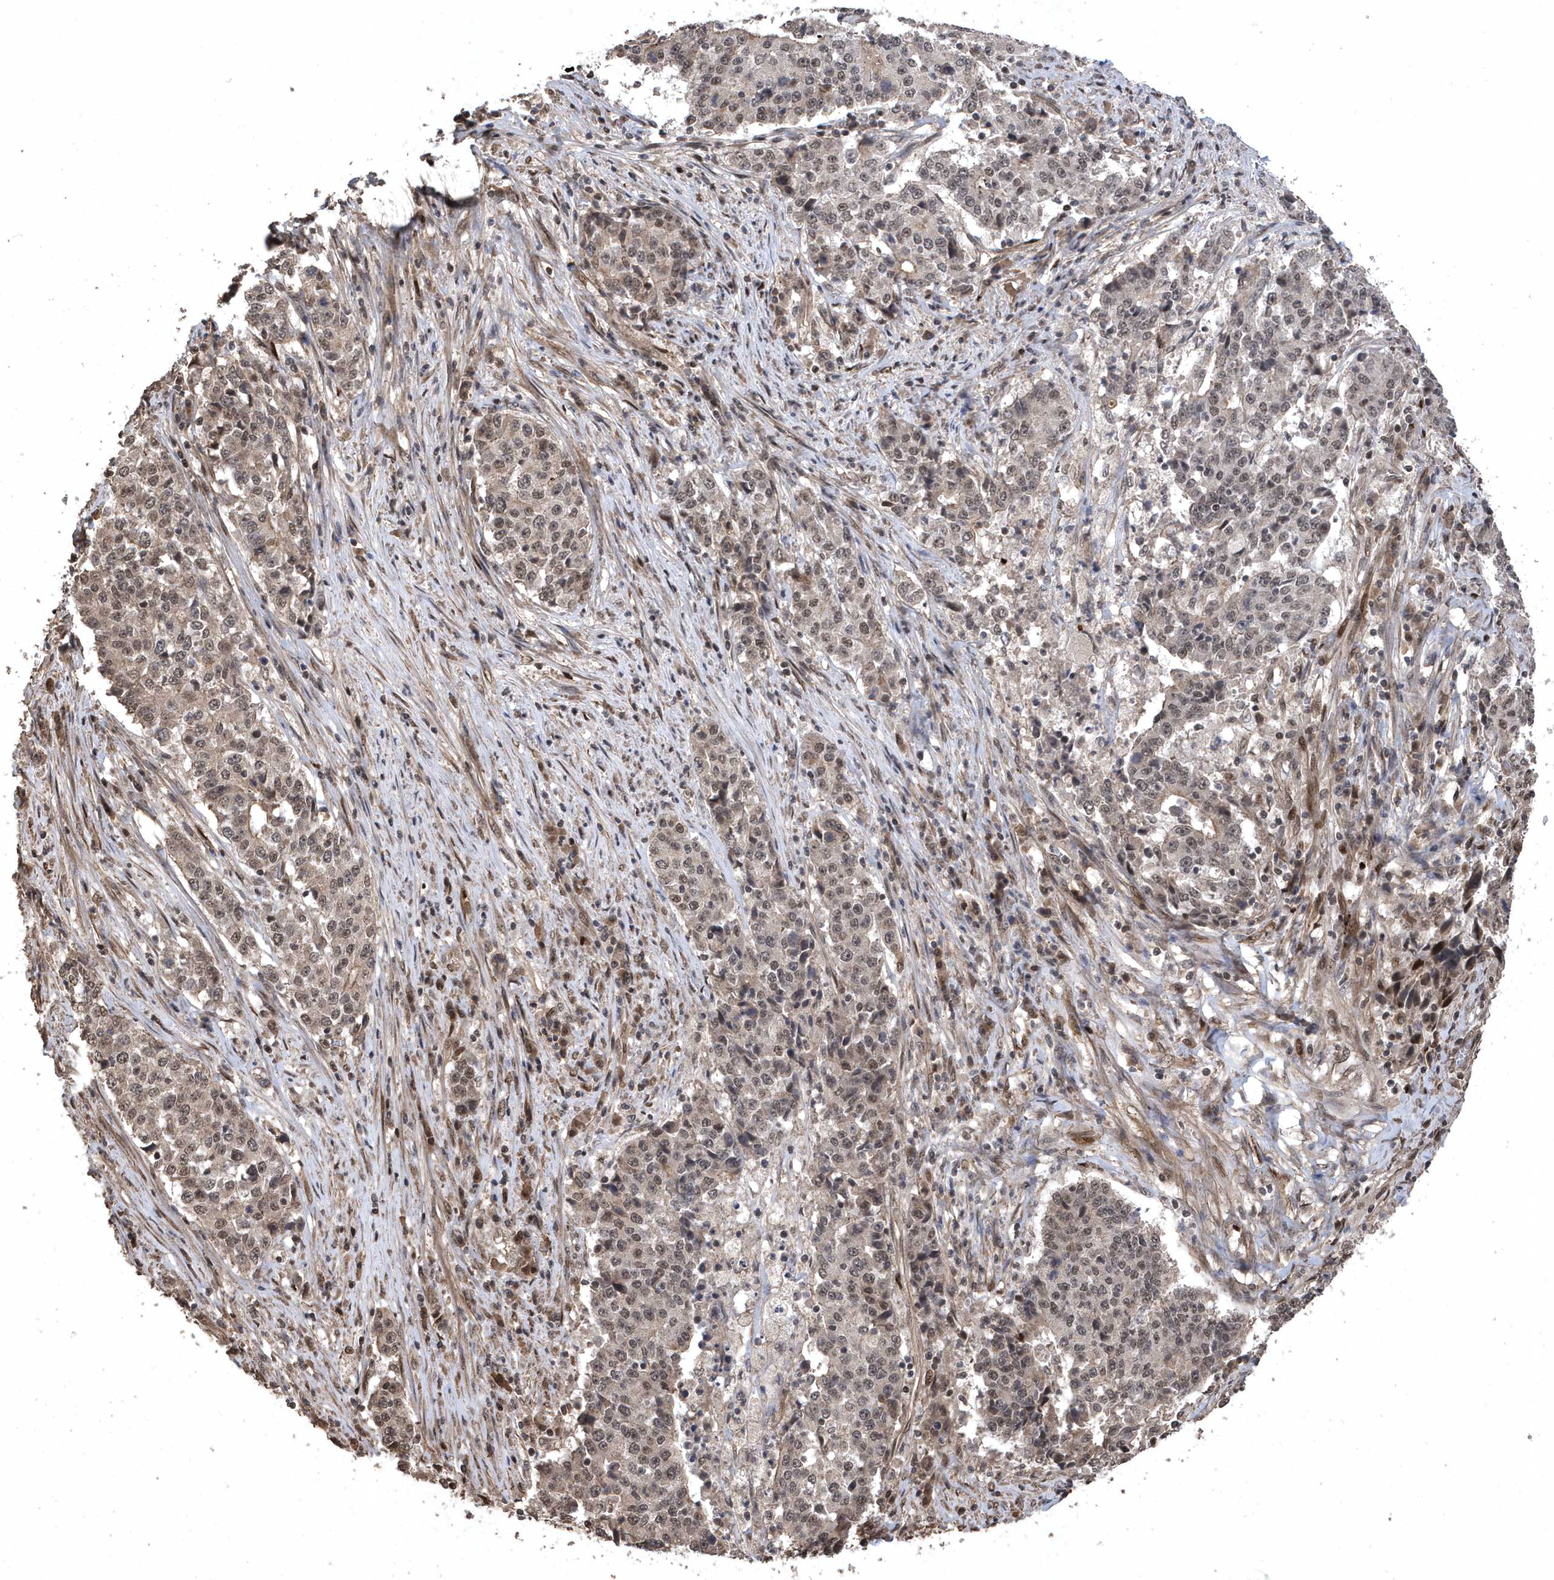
{"staining": {"intensity": "weak", "quantity": "<25%", "location": "nuclear"}, "tissue": "stomach cancer", "cell_type": "Tumor cells", "image_type": "cancer", "snomed": [{"axis": "morphology", "description": "Adenocarcinoma, NOS"}, {"axis": "topography", "description": "Stomach"}], "caption": "There is no significant expression in tumor cells of stomach cancer (adenocarcinoma).", "gene": "INTS12", "patient": {"sex": "male", "age": 59}}